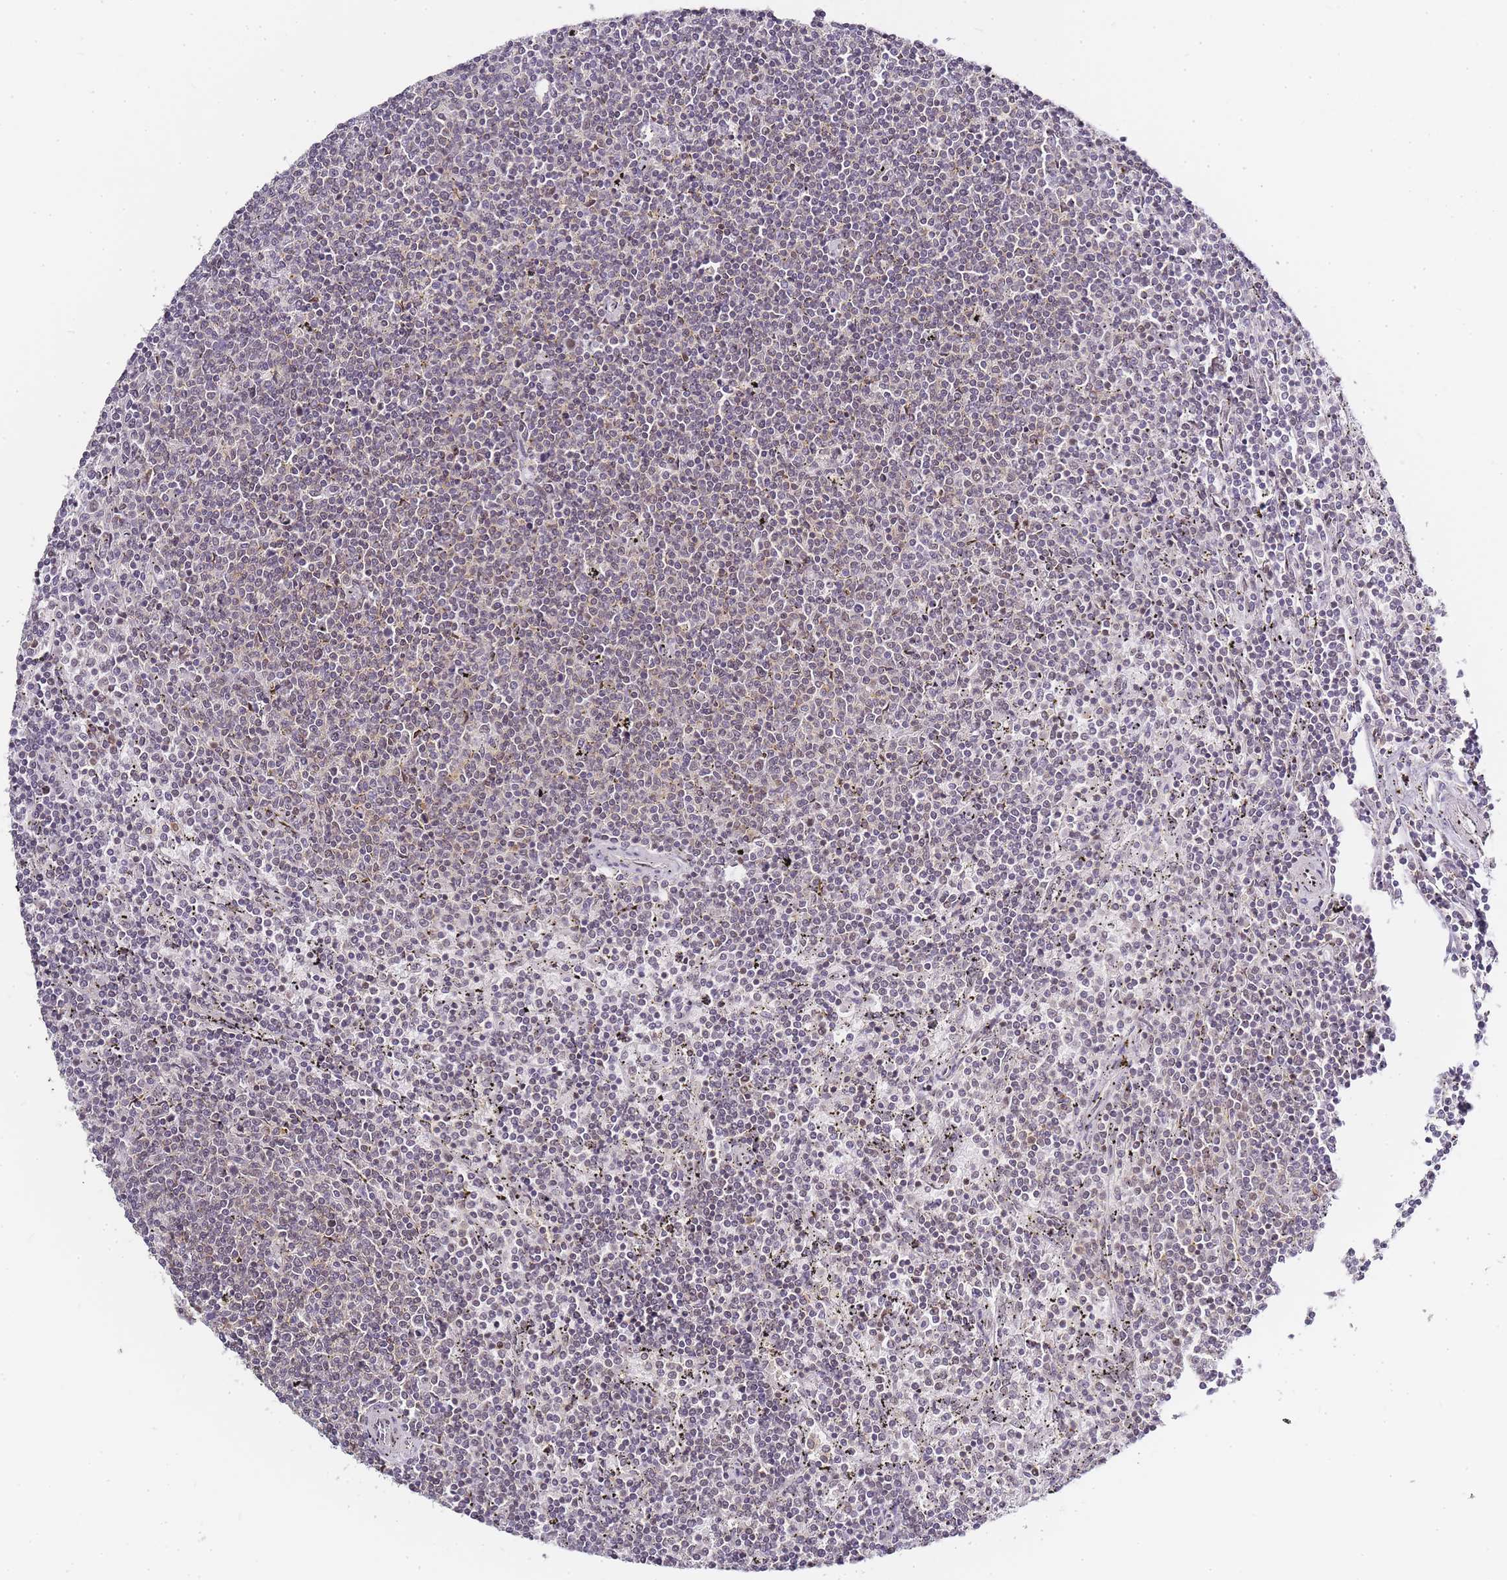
{"staining": {"intensity": "negative", "quantity": "none", "location": "none"}, "tissue": "lymphoma", "cell_type": "Tumor cells", "image_type": "cancer", "snomed": [{"axis": "morphology", "description": "Malignant lymphoma, non-Hodgkin's type, Low grade"}, {"axis": "topography", "description": "Spleen"}], "caption": "DAB immunohistochemical staining of human lymphoma reveals no significant staining in tumor cells.", "gene": "JAKMIP1", "patient": {"sex": "female", "age": 50}}